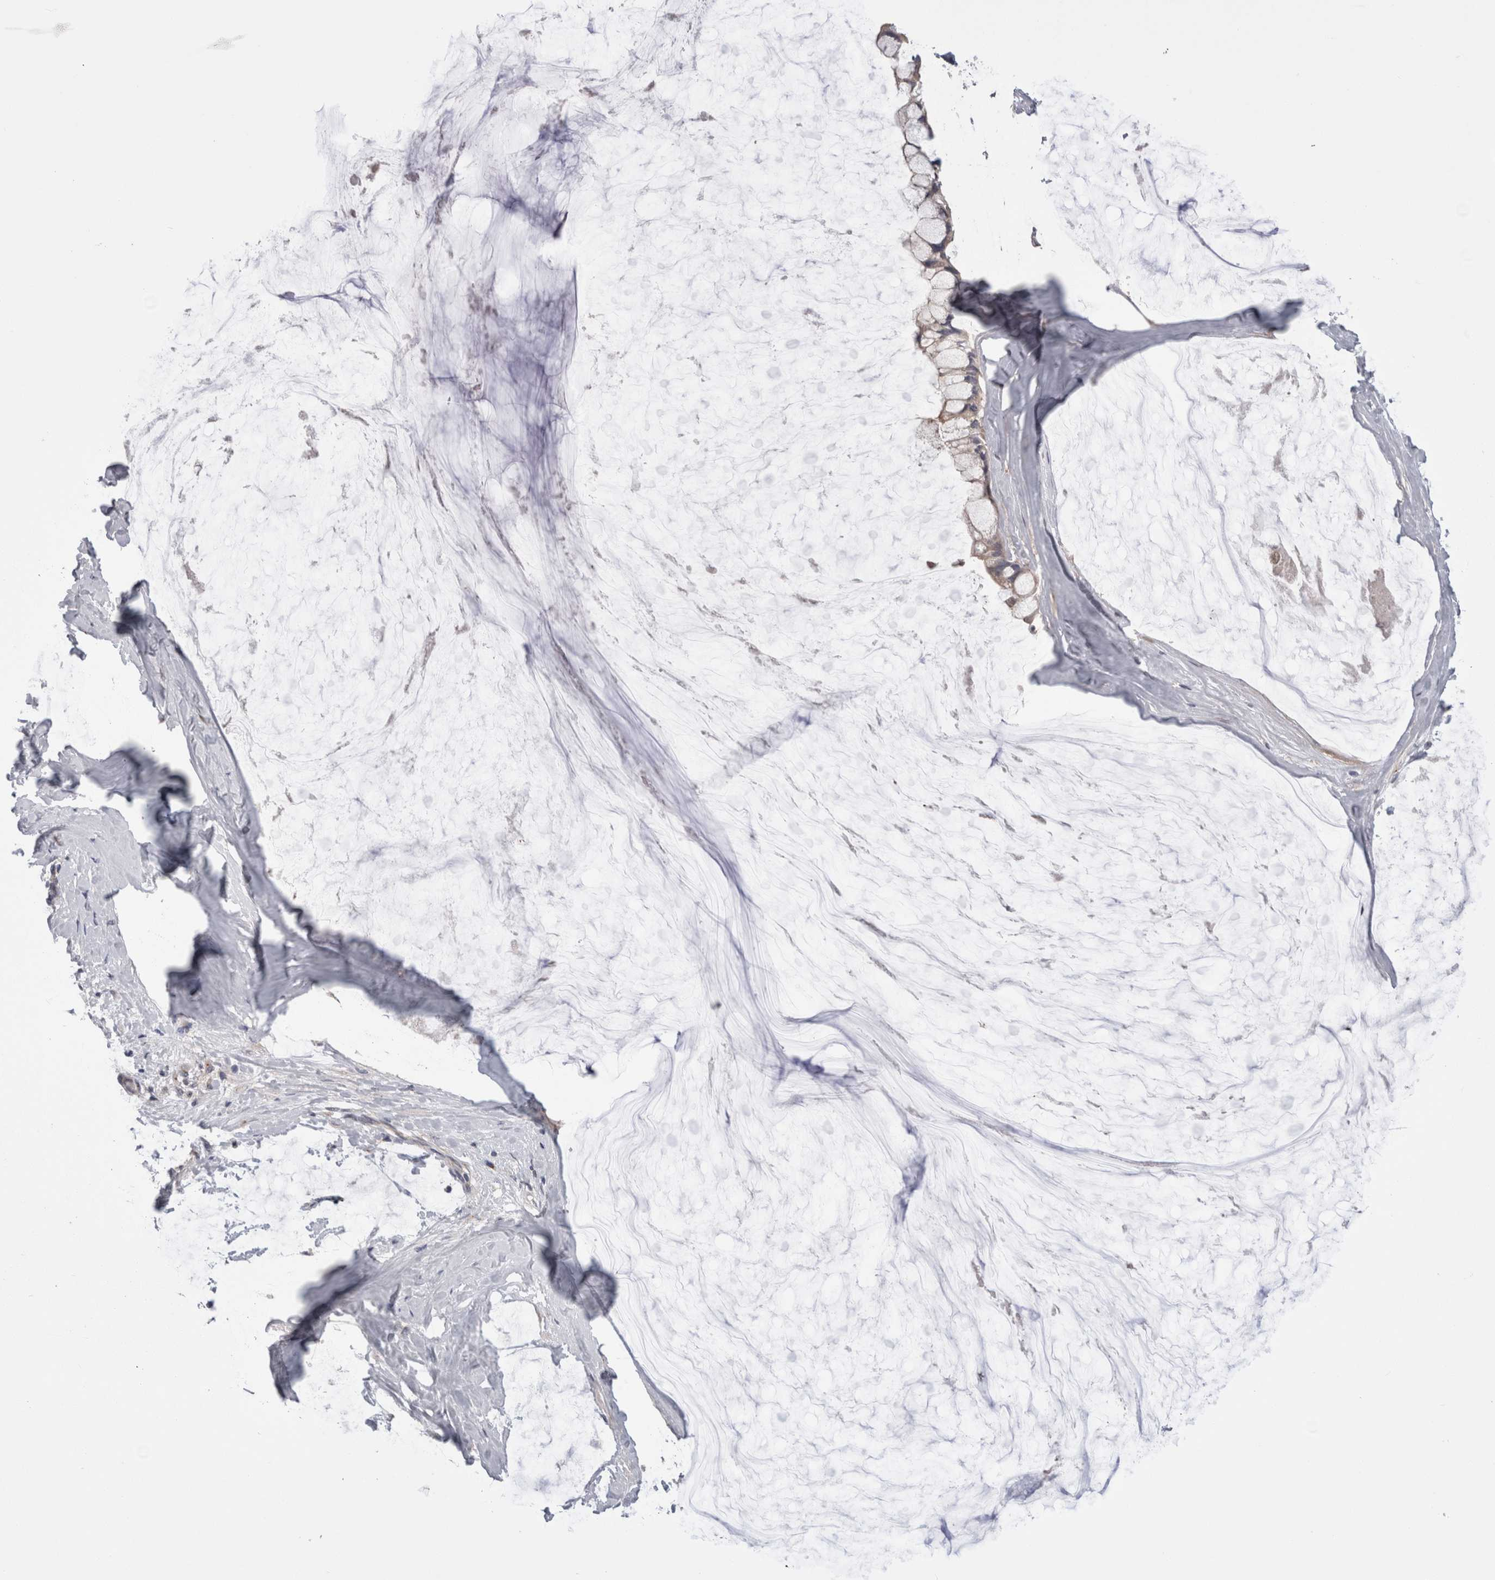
{"staining": {"intensity": "weak", "quantity": ">75%", "location": "cytoplasmic/membranous"}, "tissue": "ovarian cancer", "cell_type": "Tumor cells", "image_type": "cancer", "snomed": [{"axis": "morphology", "description": "Cystadenocarcinoma, mucinous, NOS"}, {"axis": "topography", "description": "Ovary"}], "caption": "Ovarian cancer (mucinous cystadenocarcinoma) stained with a brown dye demonstrates weak cytoplasmic/membranous positive expression in approximately >75% of tumor cells.", "gene": "DCTN6", "patient": {"sex": "female", "age": 39}}